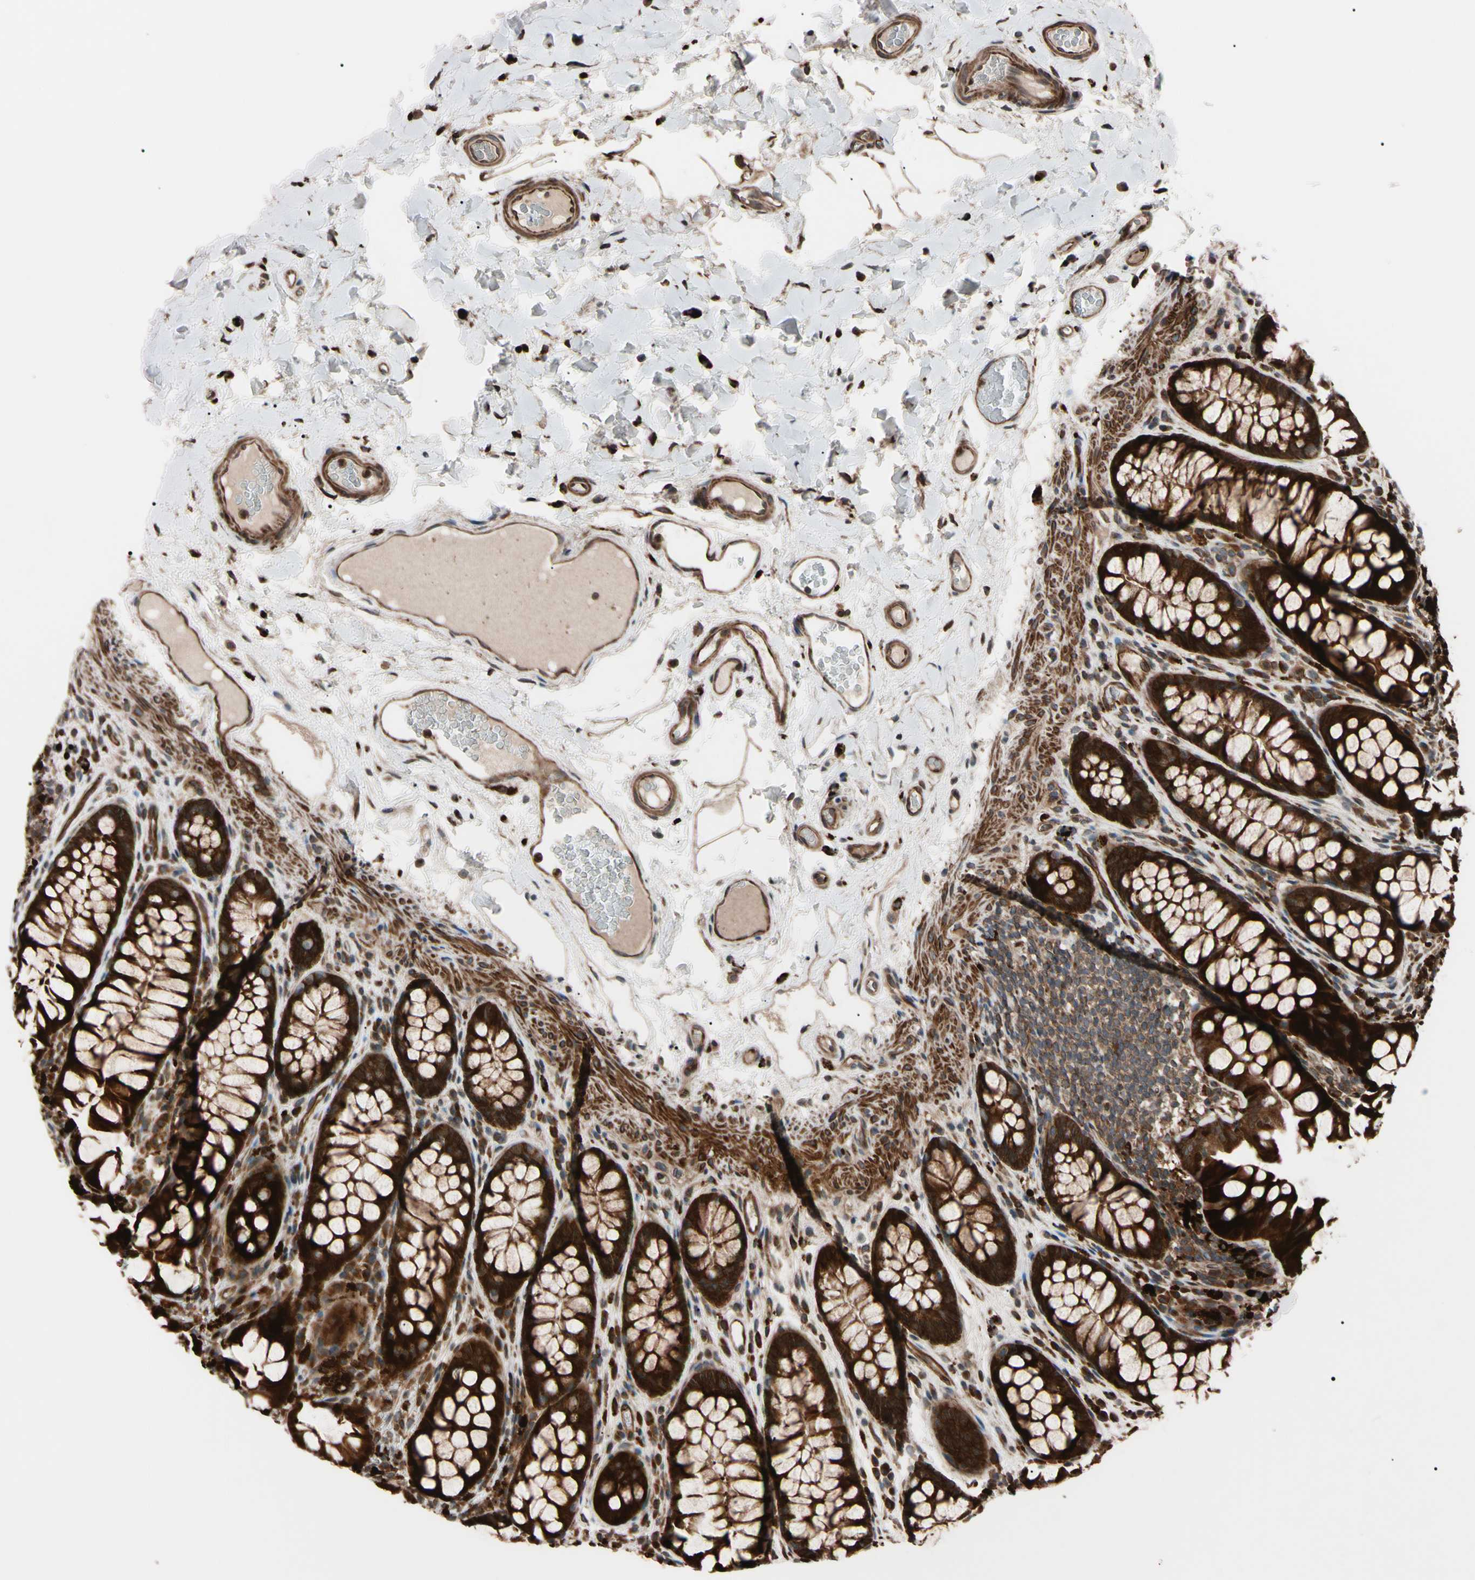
{"staining": {"intensity": "strong", "quantity": ">75%", "location": "cytoplasmic/membranous"}, "tissue": "colon", "cell_type": "Endothelial cells", "image_type": "normal", "snomed": [{"axis": "morphology", "description": "Normal tissue, NOS"}, {"axis": "topography", "description": "Colon"}], "caption": "A brown stain labels strong cytoplasmic/membranous staining of a protein in endothelial cells of benign human colon. Ihc stains the protein of interest in brown and the nuclei are stained blue.", "gene": "GUCY1B1", "patient": {"sex": "female", "age": 55}}